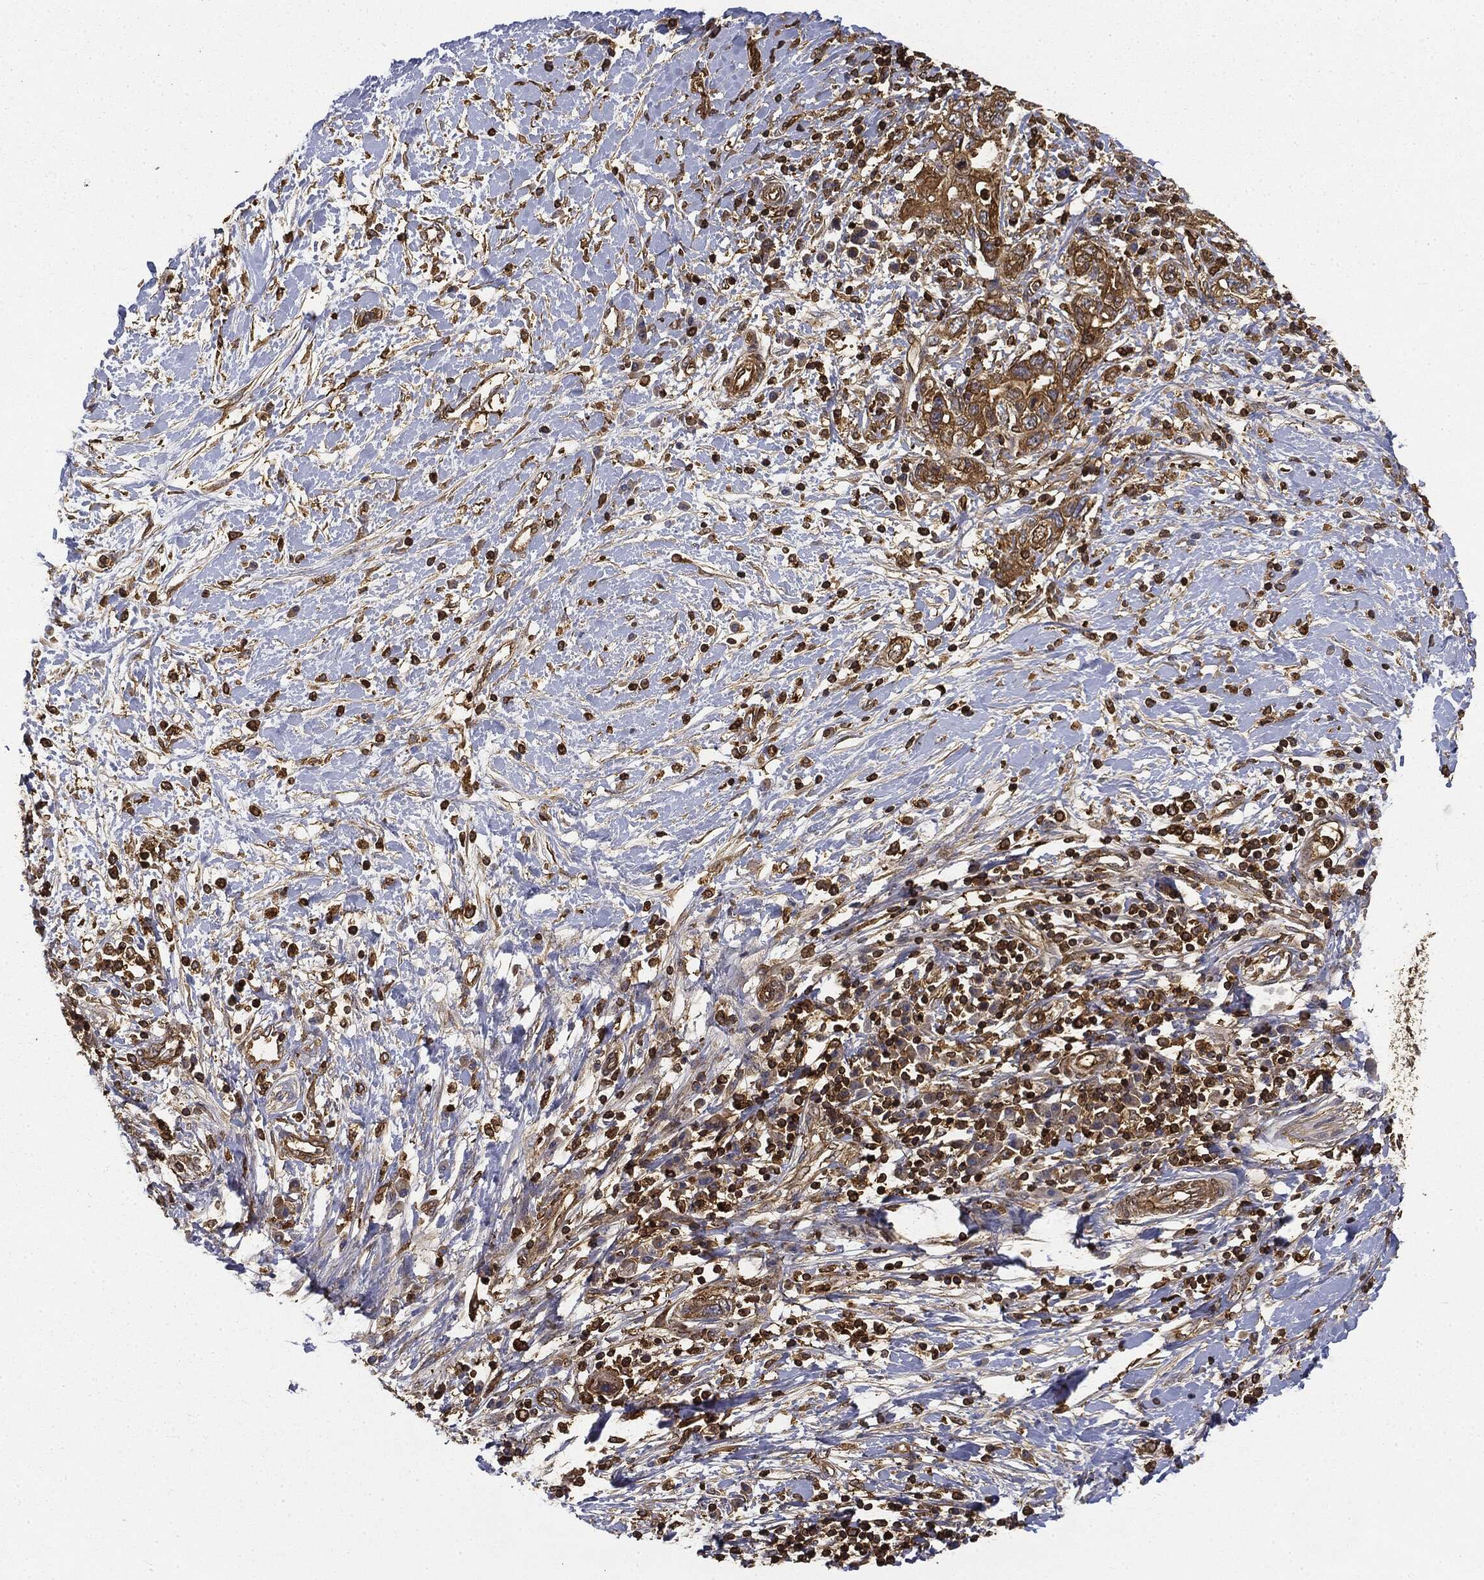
{"staining": {"intensity": "strong", "quantity": ">75%", "location": "cytoplasmic/membranous"}, "tissue": "pancreatic cancer", "cell_type": "Tumor cells", "image_type": "cancer", "snomed": [{"axis": "morphology", "description": "Adenocarcinoma, NOS"}, {"axis": "topography", "description": "Pancreas"}], "caption": "High-magnification brightfield microscopy of adenocarcinoma (pancreatic) stained with DAB (3,3'-diaminobenzidine) (brown) and counterstained with hematoxylin (blue). tumor cells exhibit strong cytoplasmic/membranous staining is seen in about>75% of cells. The staining is performed using DAB brown chromogen to label protein expression. The nuclei are counter-stained blue using hematoxylin.", "gene": "WDR1", "patient": {"sex": "female", "age": 73}}